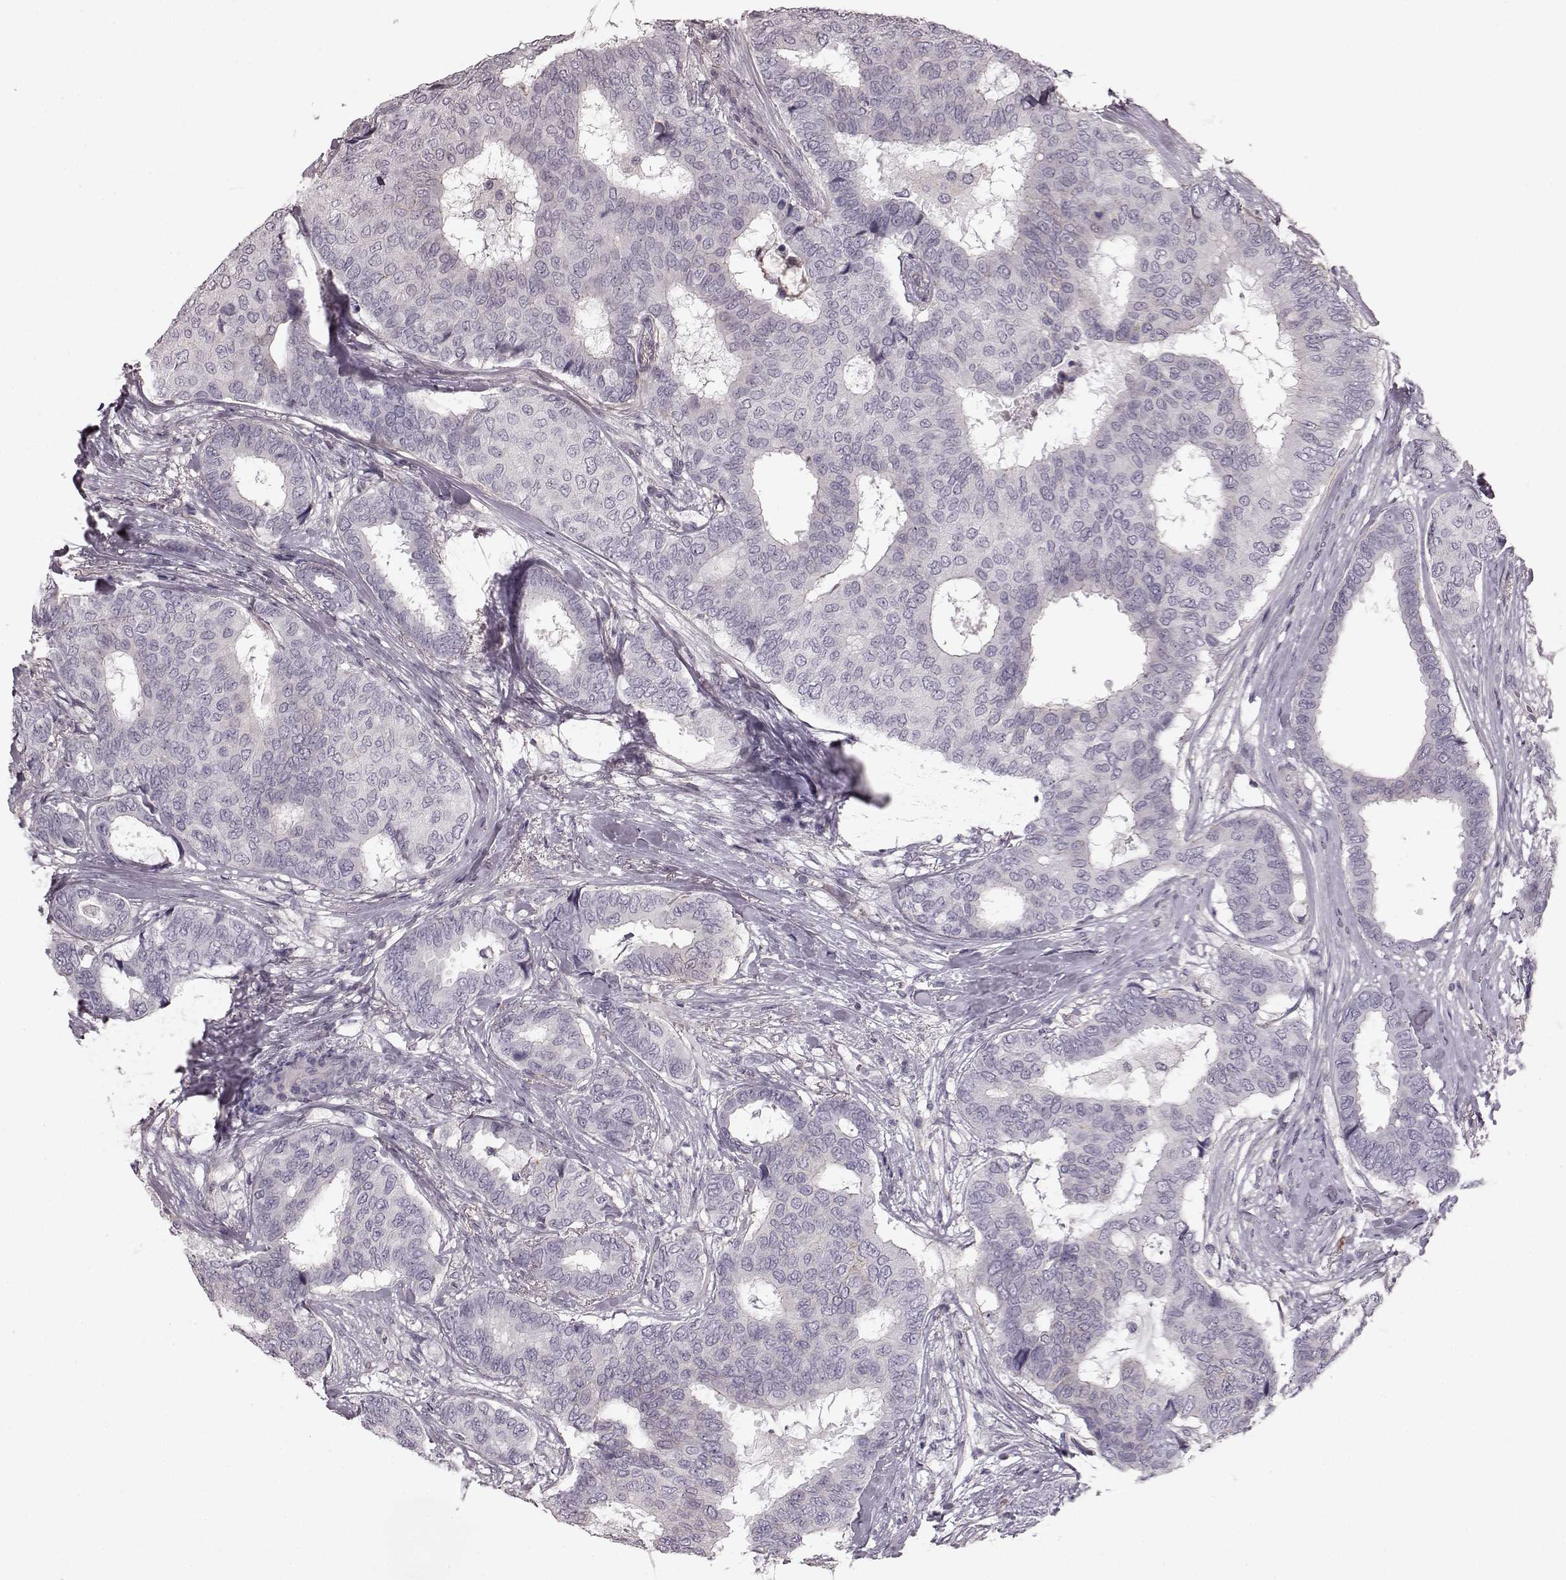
{"staining": {"intensity": "negative", "quantity": "none", "location": "none"}, "tissue": "breast cancer", "cell_type": "Tumor cells", "image_type": "cancer", "snomed": [{"axis": "morphology", "description": "Duct carcinoma"}, {"axis": "topography", "description": "Breast"}], "caption": "IHC photomicrograph of infiltrating ductal carcinoma (breast) stained for a protein (brown), which exhibits no positivity in tumor cells.", "gene": "PDCD1", "patient": {"sex": "female", "age": 75}}